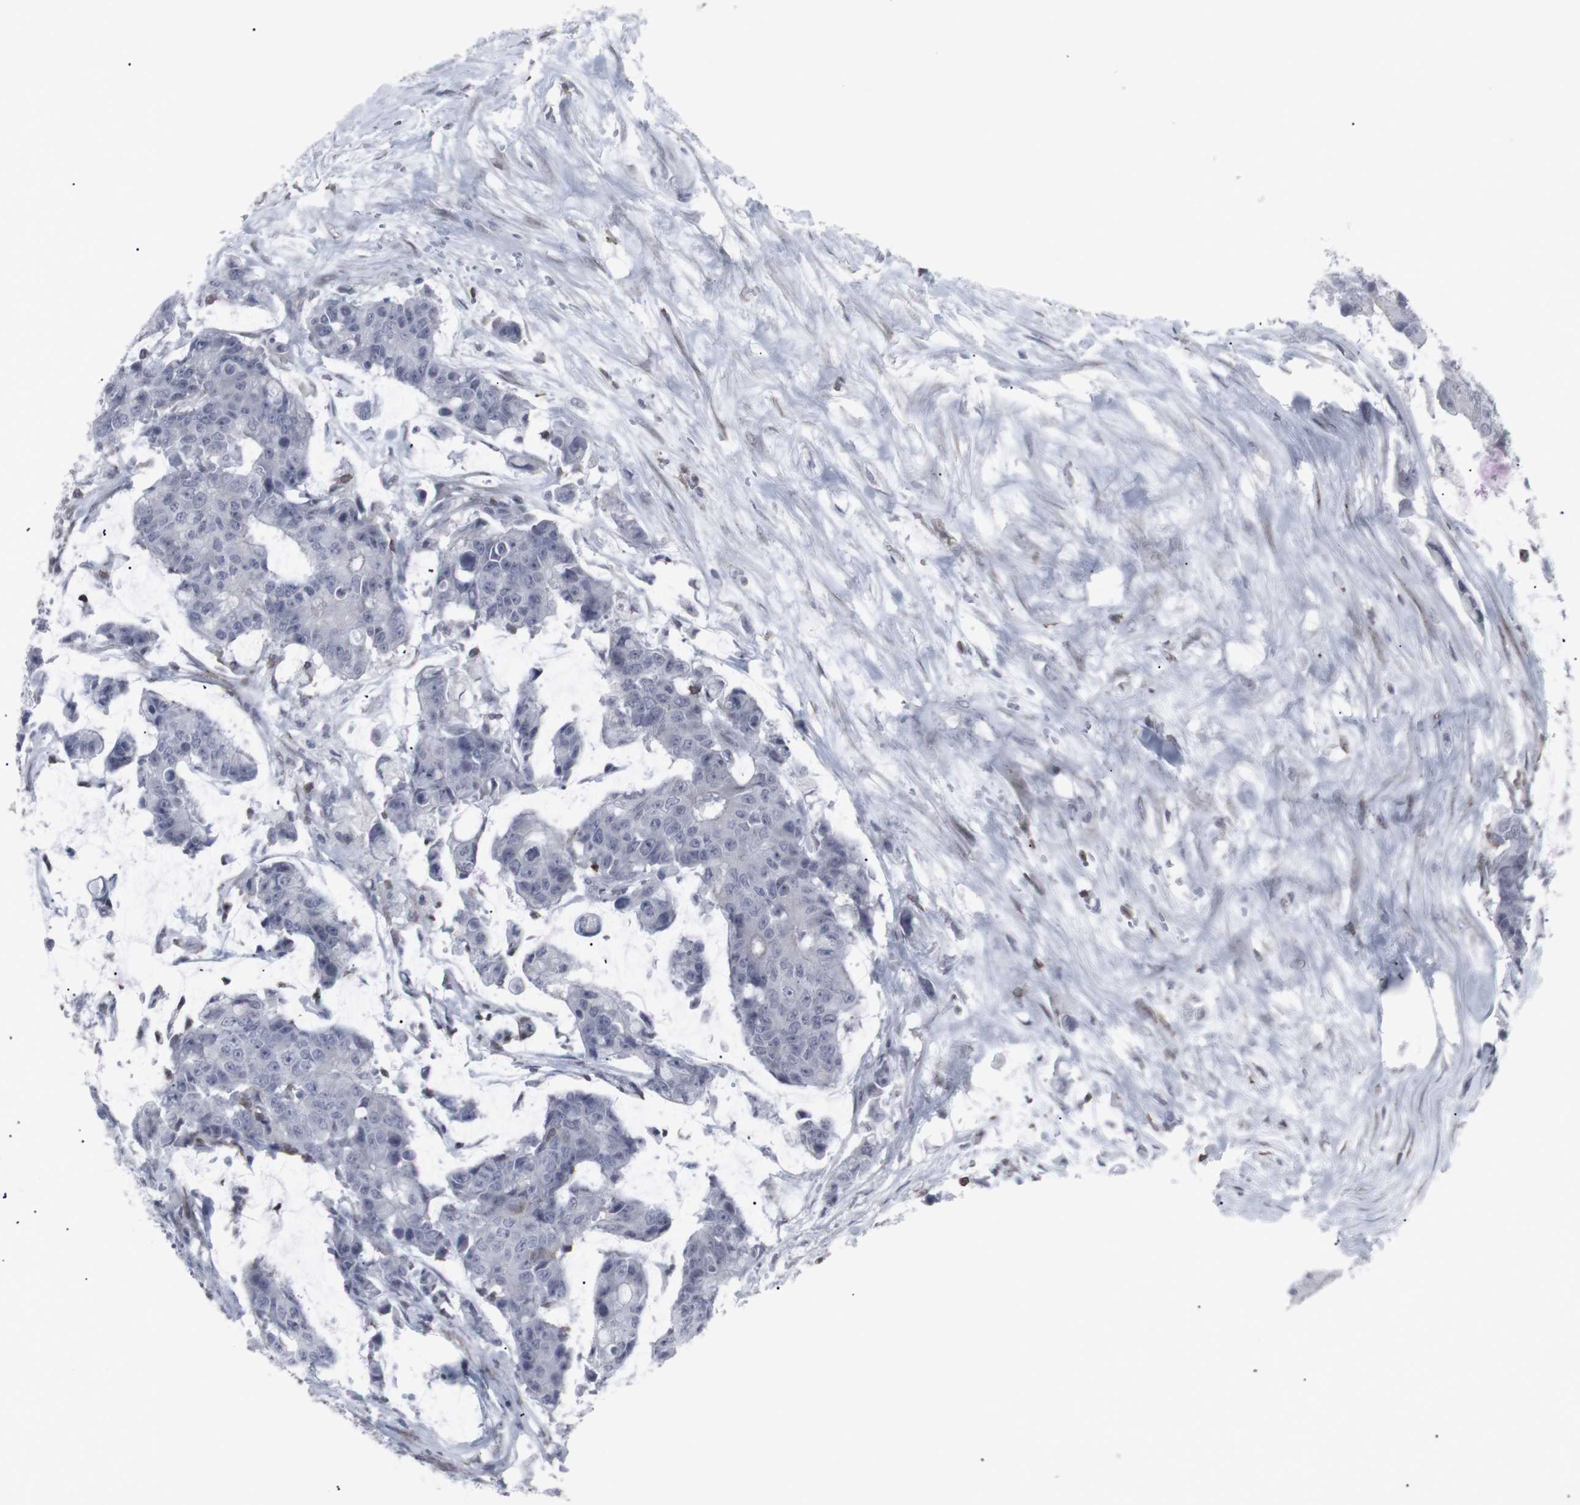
{"staining": {"intensity": "negative", "quantity": "none", "location": "none"}, "tissue": "colorectal cancer", "cell_type": "Tumor cells", "image_type": "cancer", "snomed": [{"axis": "morphology", "description": "Adenocarcinoma, NOS"}, {"axis": "topography", "description": "Colon"}], "caption": "Immunohistochemistry of adenocarcinoma (colorectal) shows no expression in tumor cells. Nuclei are stained in blue.", "gene": "APOBEC2", "patient": {"sex": "female", "age": 86}}